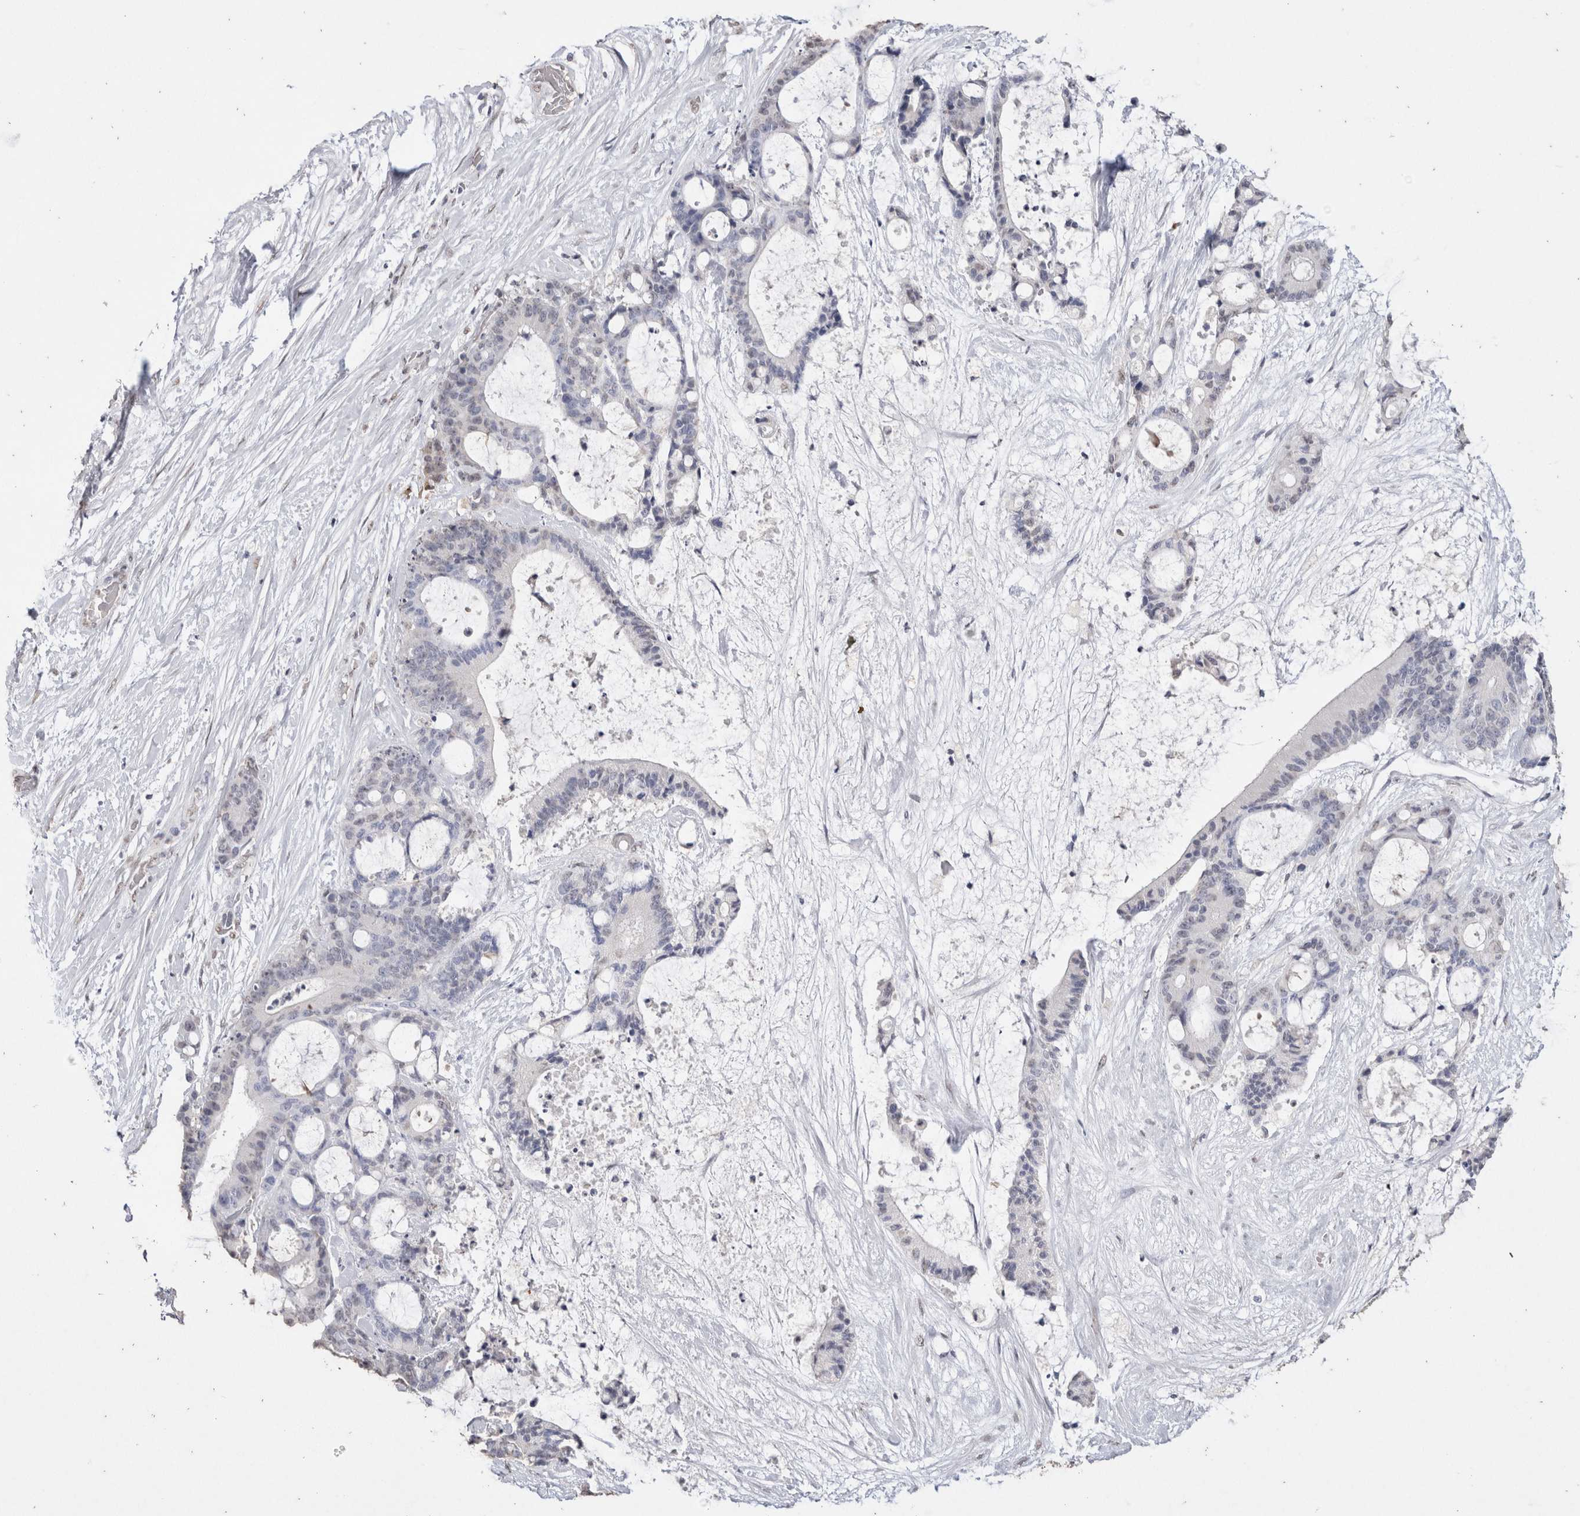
{"staining": {"intensity": "negative", "quantity": "none", "location": "none"}, "tissue": "liver cancer", "cell_type": "Tumor cells", "image_type": "cancer", "snomed": [{"axis": "morphology", "description": "Cholangiocarcinoma"}, {"axis": "topography", "description": "Liver"}], "caption": "High power microscopy micrograph of an immunohistochemistry (IHC) histopathology image of liver cancer, revealing no significant expression in tumor cells.", "gene": "LGALS2", "patient": {"sex": "female", "age": 73}}